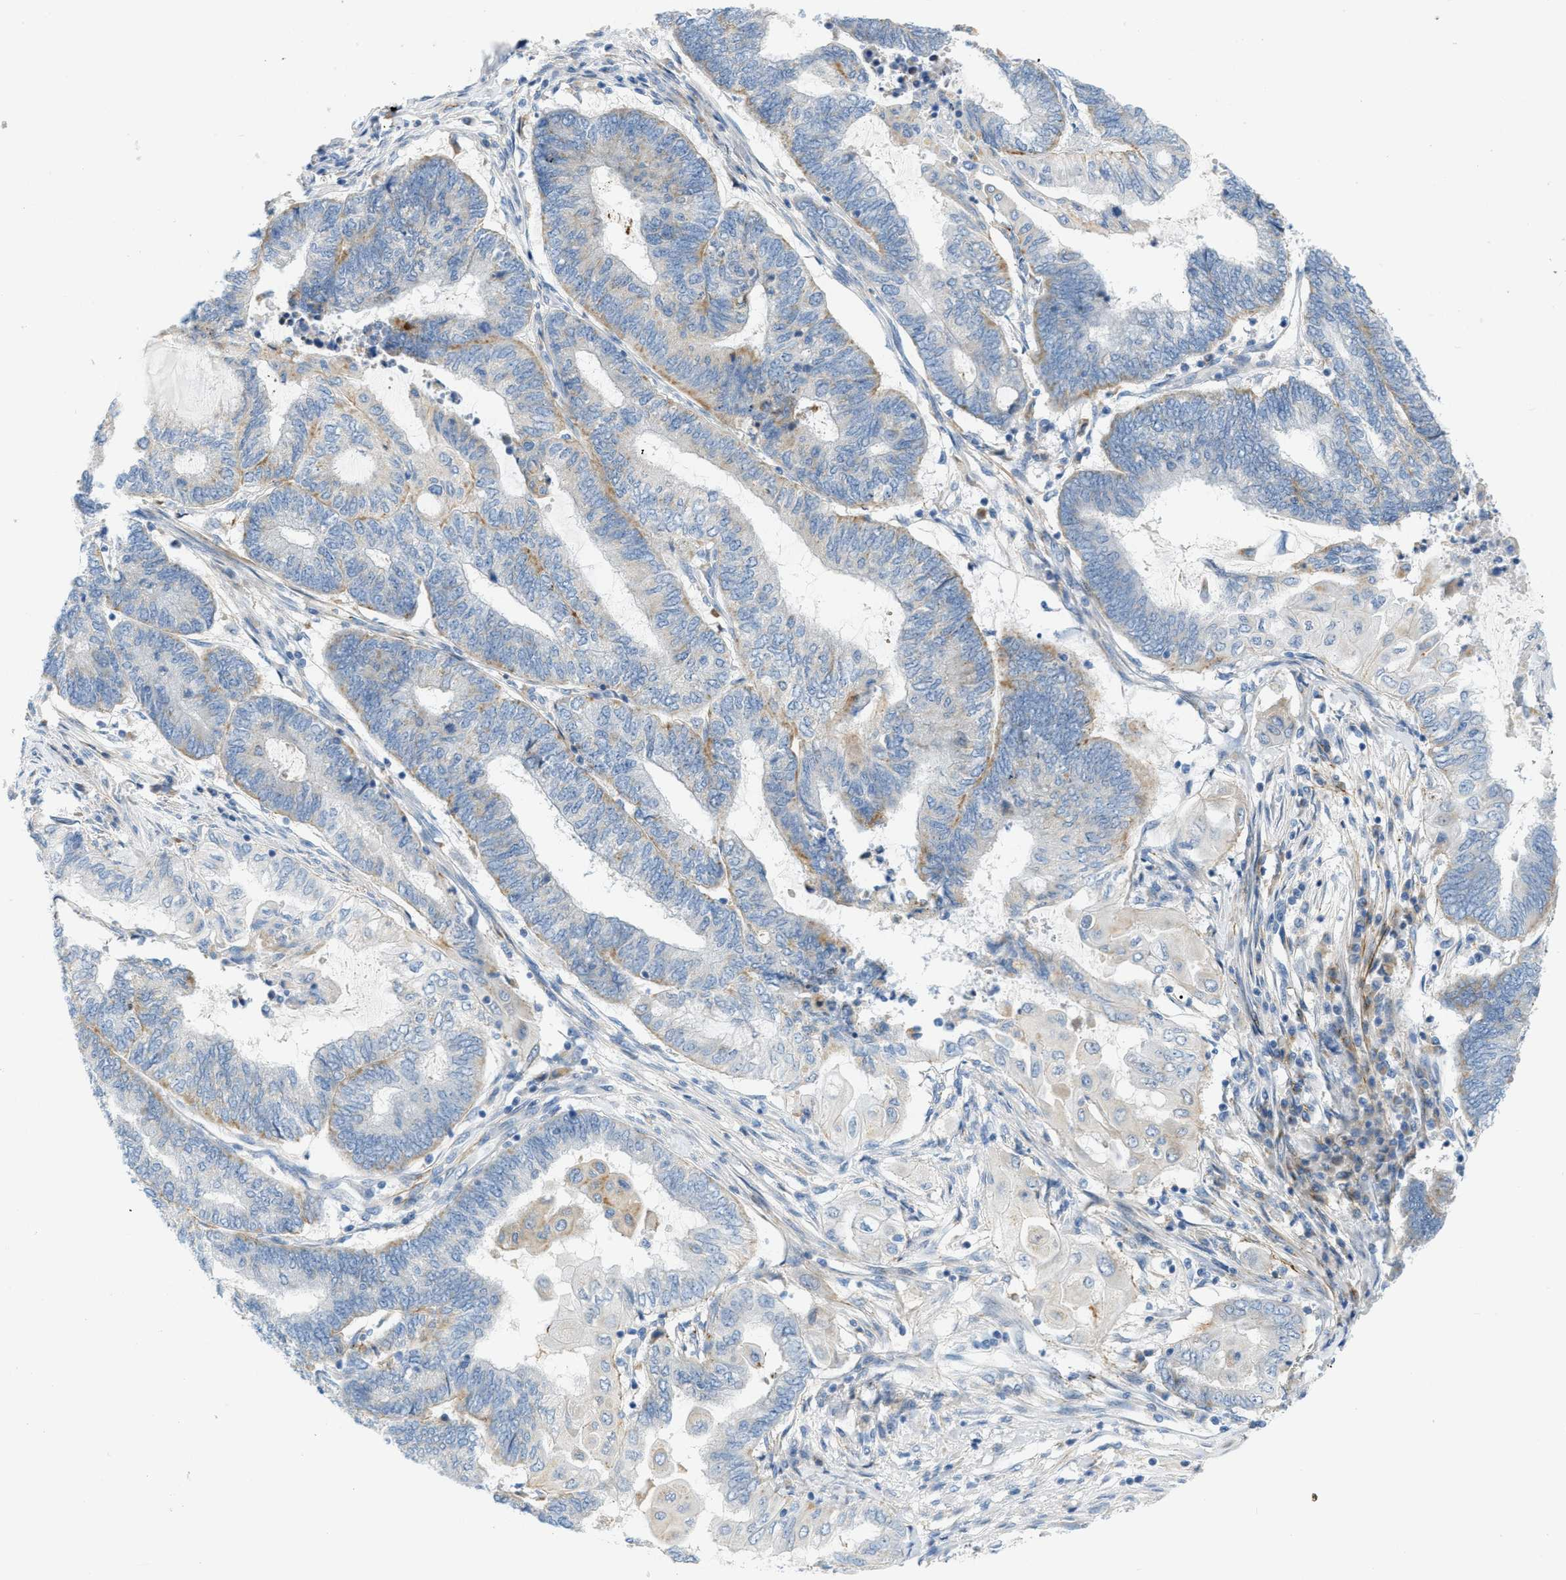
{"staining": {"intensity": "weak", "quantity": "25%-75%", "location": "cytoplasmic/membranous"}, "tissue": "endometrial cancer", "cell_type": "Tumor cells", "image_type": "cancer", "snomed": [{"axis": "morphology", "description": "Adenocarcinoma, NOS"}, {"axis": "topography", "description": "Uterus"}, {"axis": "topography", "description": "Endometrium"}], "caption": "The immunohistochemical stain highlights weak cytoplasmic/membranous expression in tumor cells of endometrial cancer (adenocarcinoma) tissue.", "gene": "LMBRD1", "patient": {"sex": "female", "age": 70}}